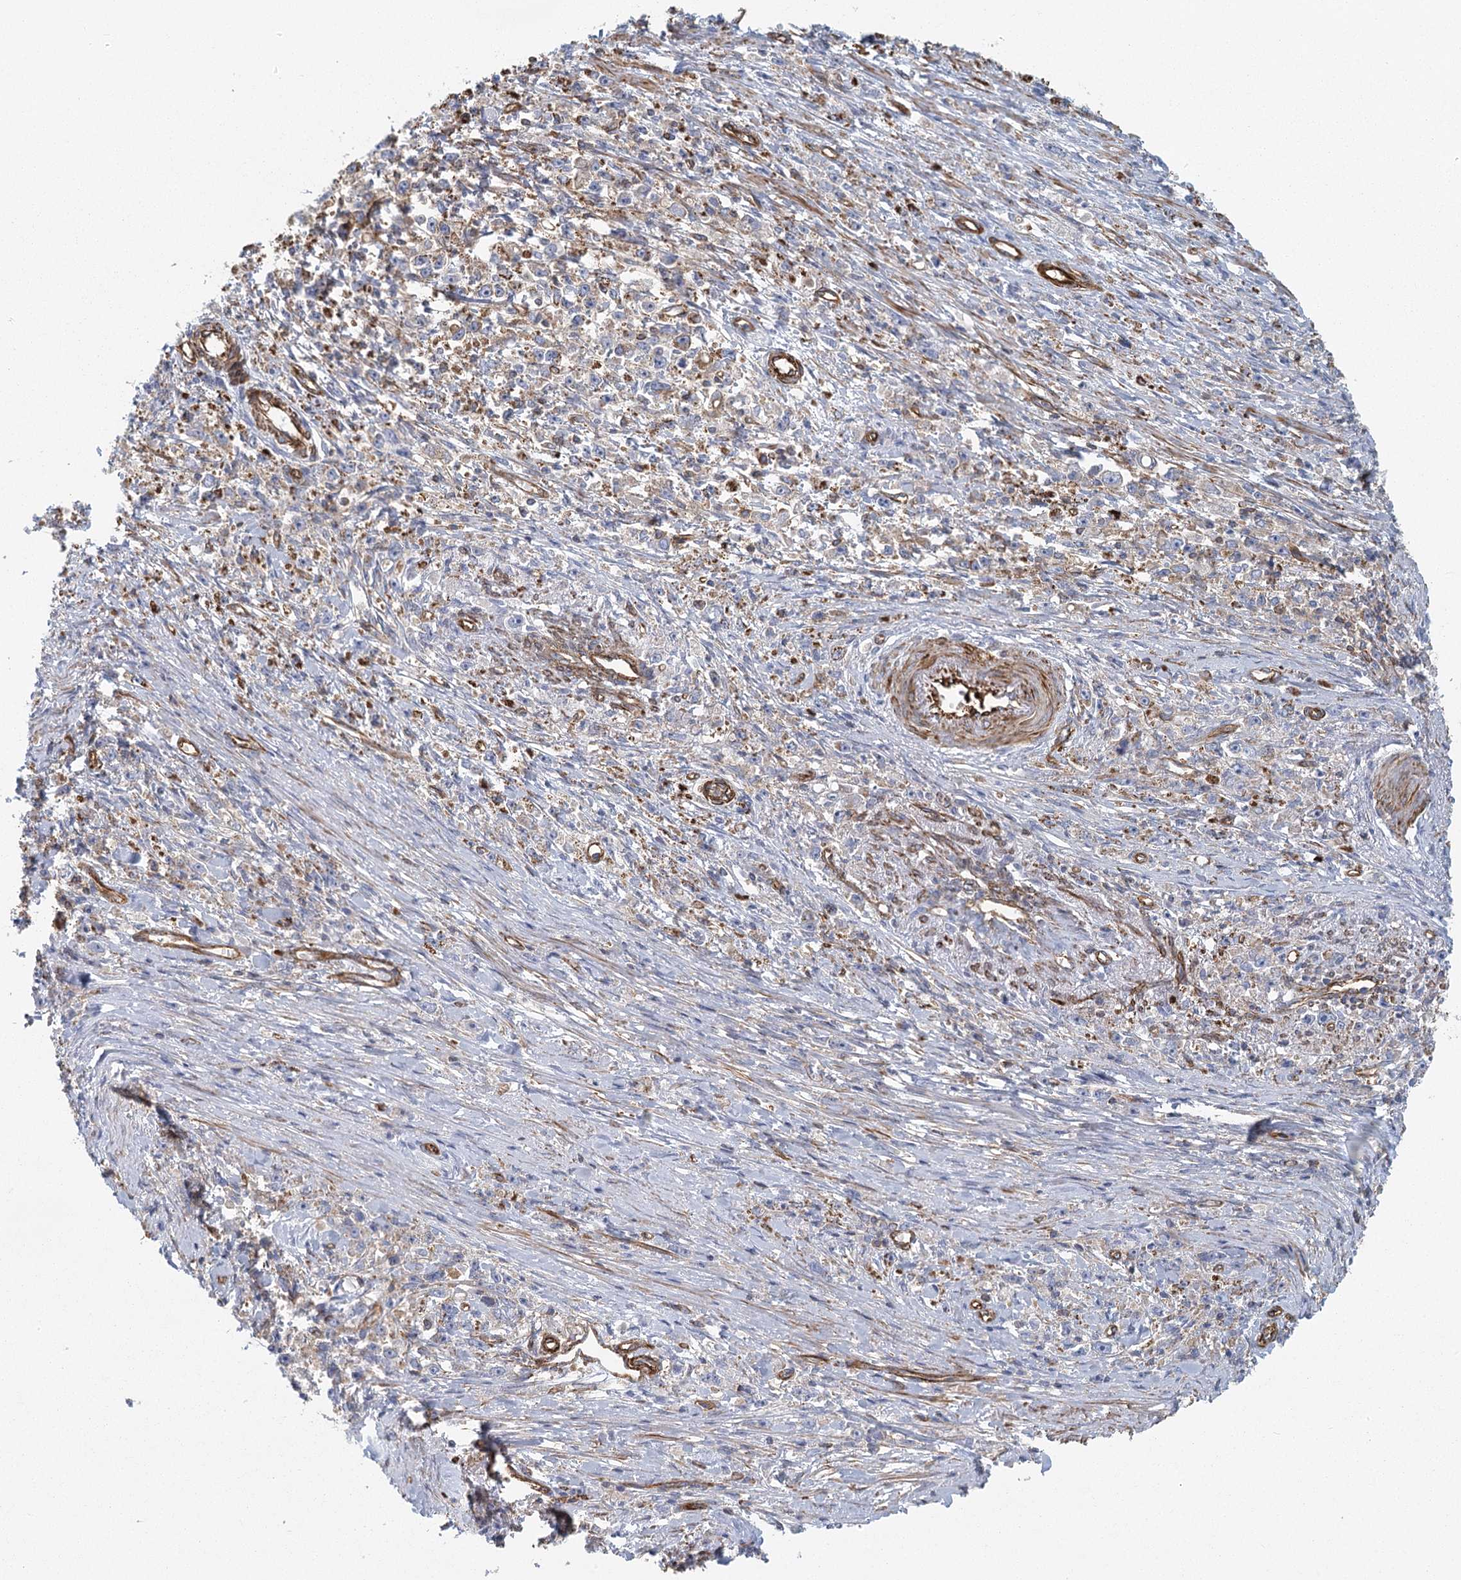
{"staining": {"intensity": "negative", "quantity": "none", "location": "none"}, "tissue": "stomach cancer", "cell_type": "Tumor cells", "image_type": "cancer", "snomed": [{"axis": "morphology", "description": "Adenocarcinoma, NOS"}, {"axis": "topography", "description": "Stomach"}], "caption": "Immunohistochemistry micrograph of stomach cancer (adenocarcinoma) stained for a protein (brown), which demonstrates no expression in tumor cells. (DAB IHC visualized using brightfield microscopy, high magnification).", "gene": "IFT46", "patient": {"sex": "female", "age": 59}}